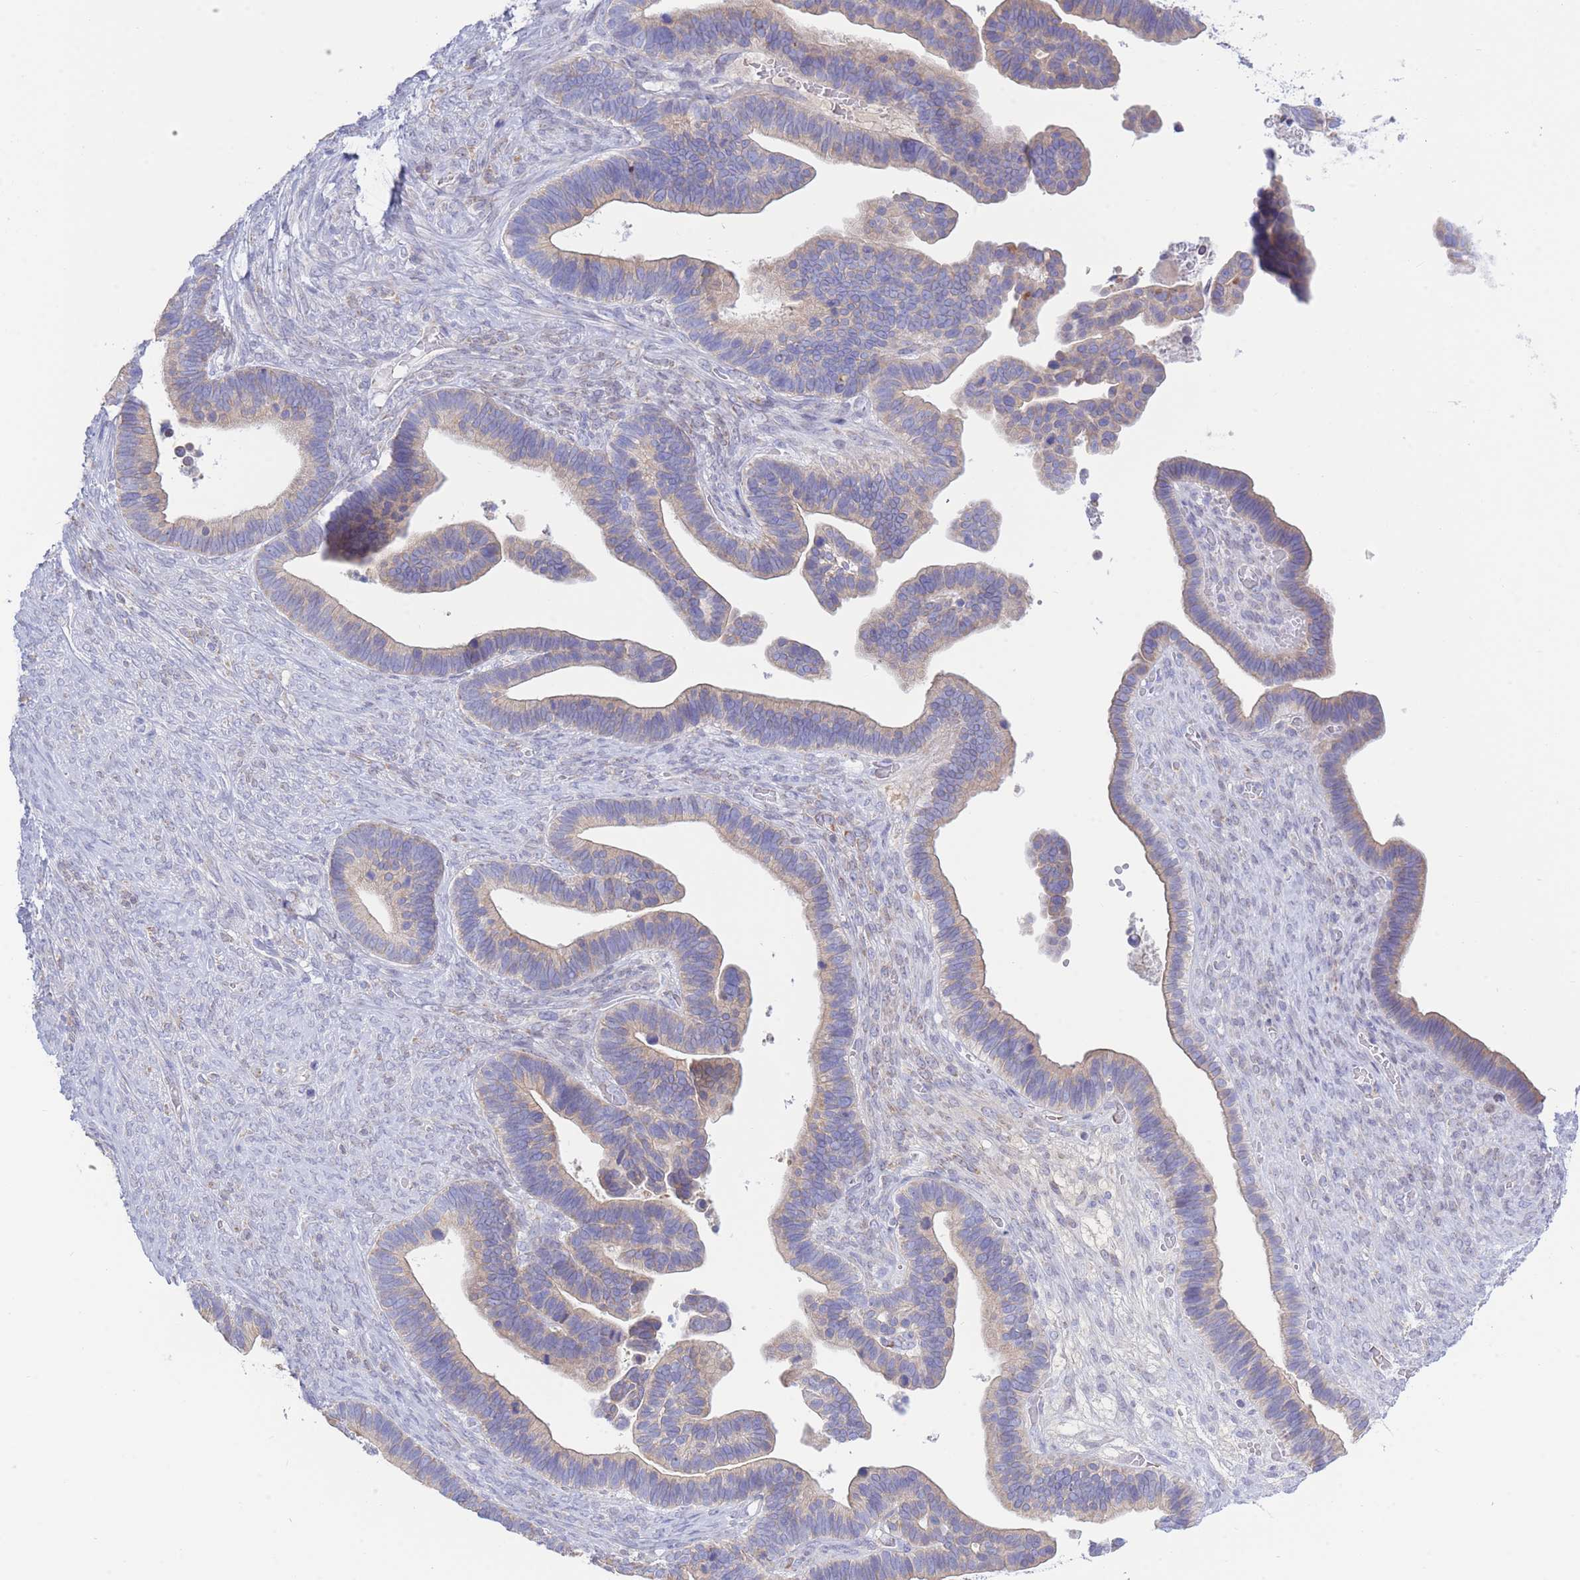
{"staining": {"intensity": "weak", "quantity": ">75%", "location": "cytoplasmic/membranous"}, "tissue": "ovarian cancer", "cell_type": "Tumor cells", "image_type": "cancer", "snomed": [{"axis": "morphology", "description": "Cystadenocarcinoma, serous, NOS"}, {"axis": "topography", "description": "Ovary"}], "caption": "Immunohistochemical staining of ovarian cancer displays low levels of weak cytoplasmic/membranous expression in about >75% of tumor cells.", "gene": "NANP", "patient": {"sex": "female", "age": 56}}